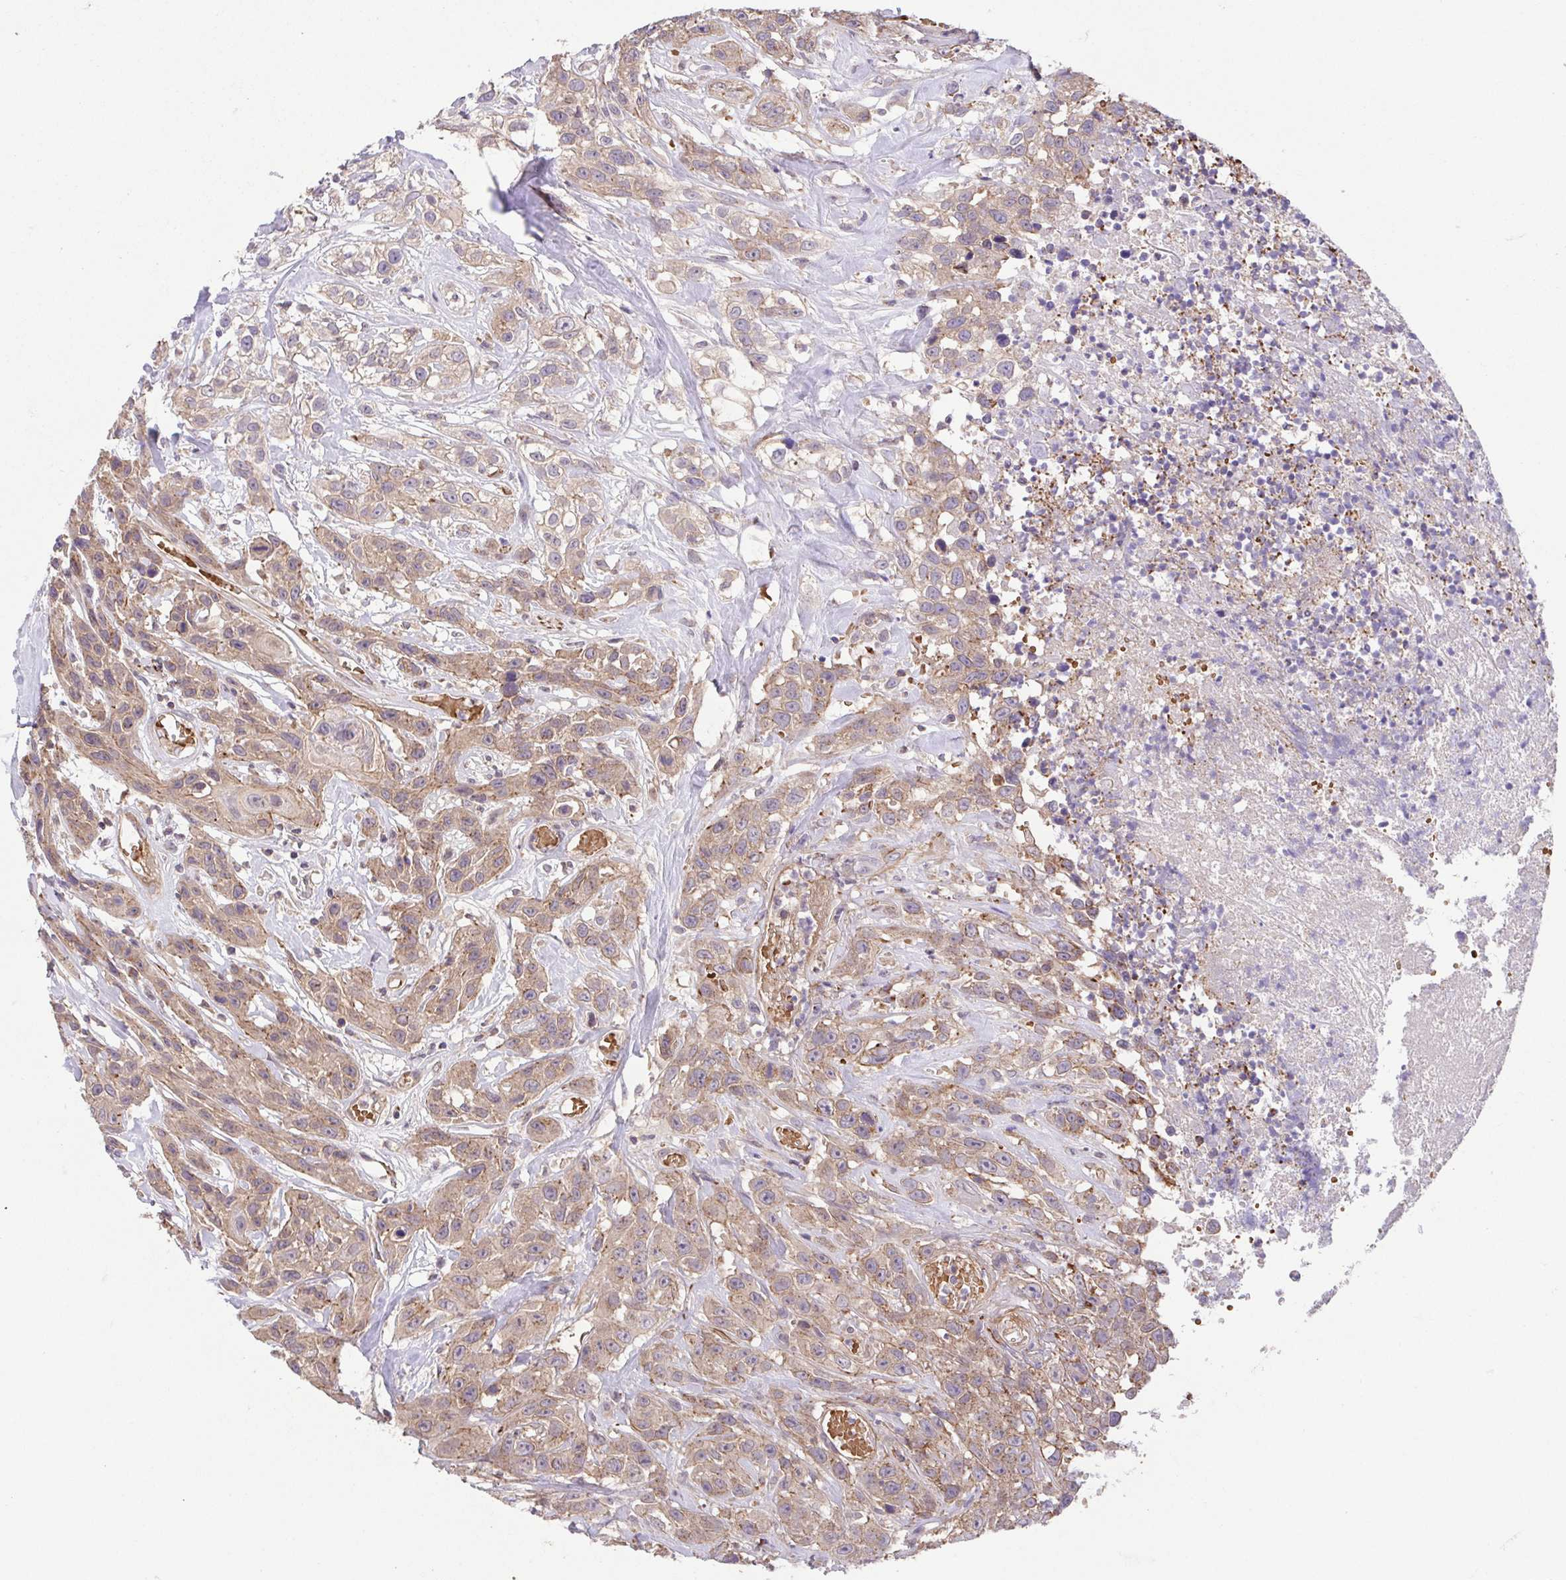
{"staining": {"intensity": "weak", "quantity": ">75%", "location": "cytoplasmic/membranous"}, "tissue": "head and neck cancer", "cell_type": "Tumor cells", "image_type": "cancer", "snomed": [{"axis": "morphology", "description": "Squamous cell carcinoma, NOS"}, {"axis": "topography", "description": "Head-Neck"}], "caption": "Protein staining by IHC exhibits weak cytoplasmic/membranous staining in about >75% of tumor cells in head and neck cancer (squamous cell carcinoma).", "gene": "IDE", "patient": {"sex": "male", "age": 57}}